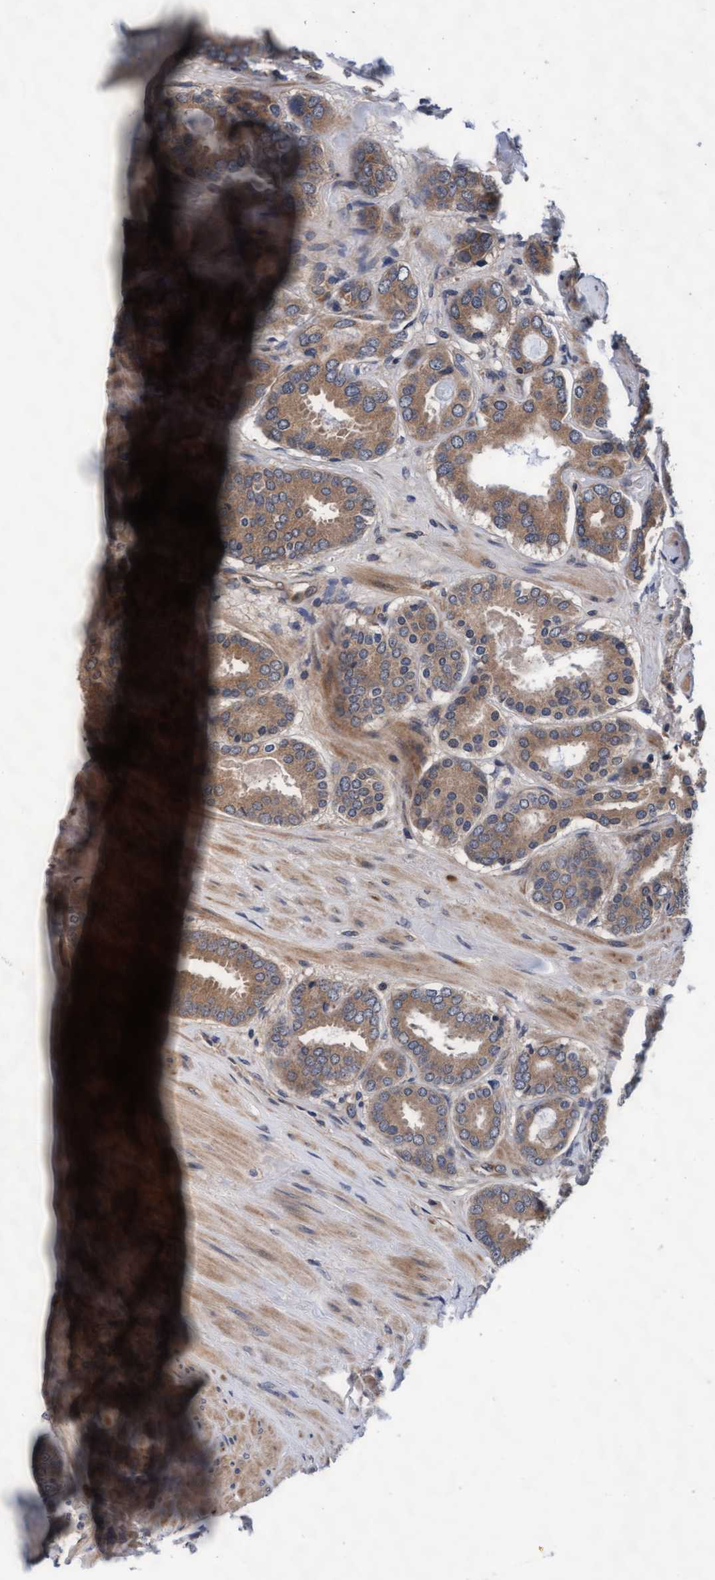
{"staining": {"intensity": "moderate", "quantity": ">75%", "location": "cytoplasmic/membranous"}, "tissue": "prostate cancer", "cell_type": "Tumor cells", "image_type": "cancer", "snomed": [{"axis": "morphology", "description": "Adenocarcinoma, Low grade"}, {"axis": "topography", "description": "Prostate"}], "caption": "Protein staining shows moderate cytoplasmic/membranous staining in about >75% of tumor cells in prostate cancer (adenocarcinoma (low-grade)). Using DAB (3,3'-diaminobenzidine) (brown) and hematoxylin (blue) stains, captured at high magnification using brightfield microscopy.", "gene": "EFCAB13", "patient": {"sex": "male", "age": 69}}